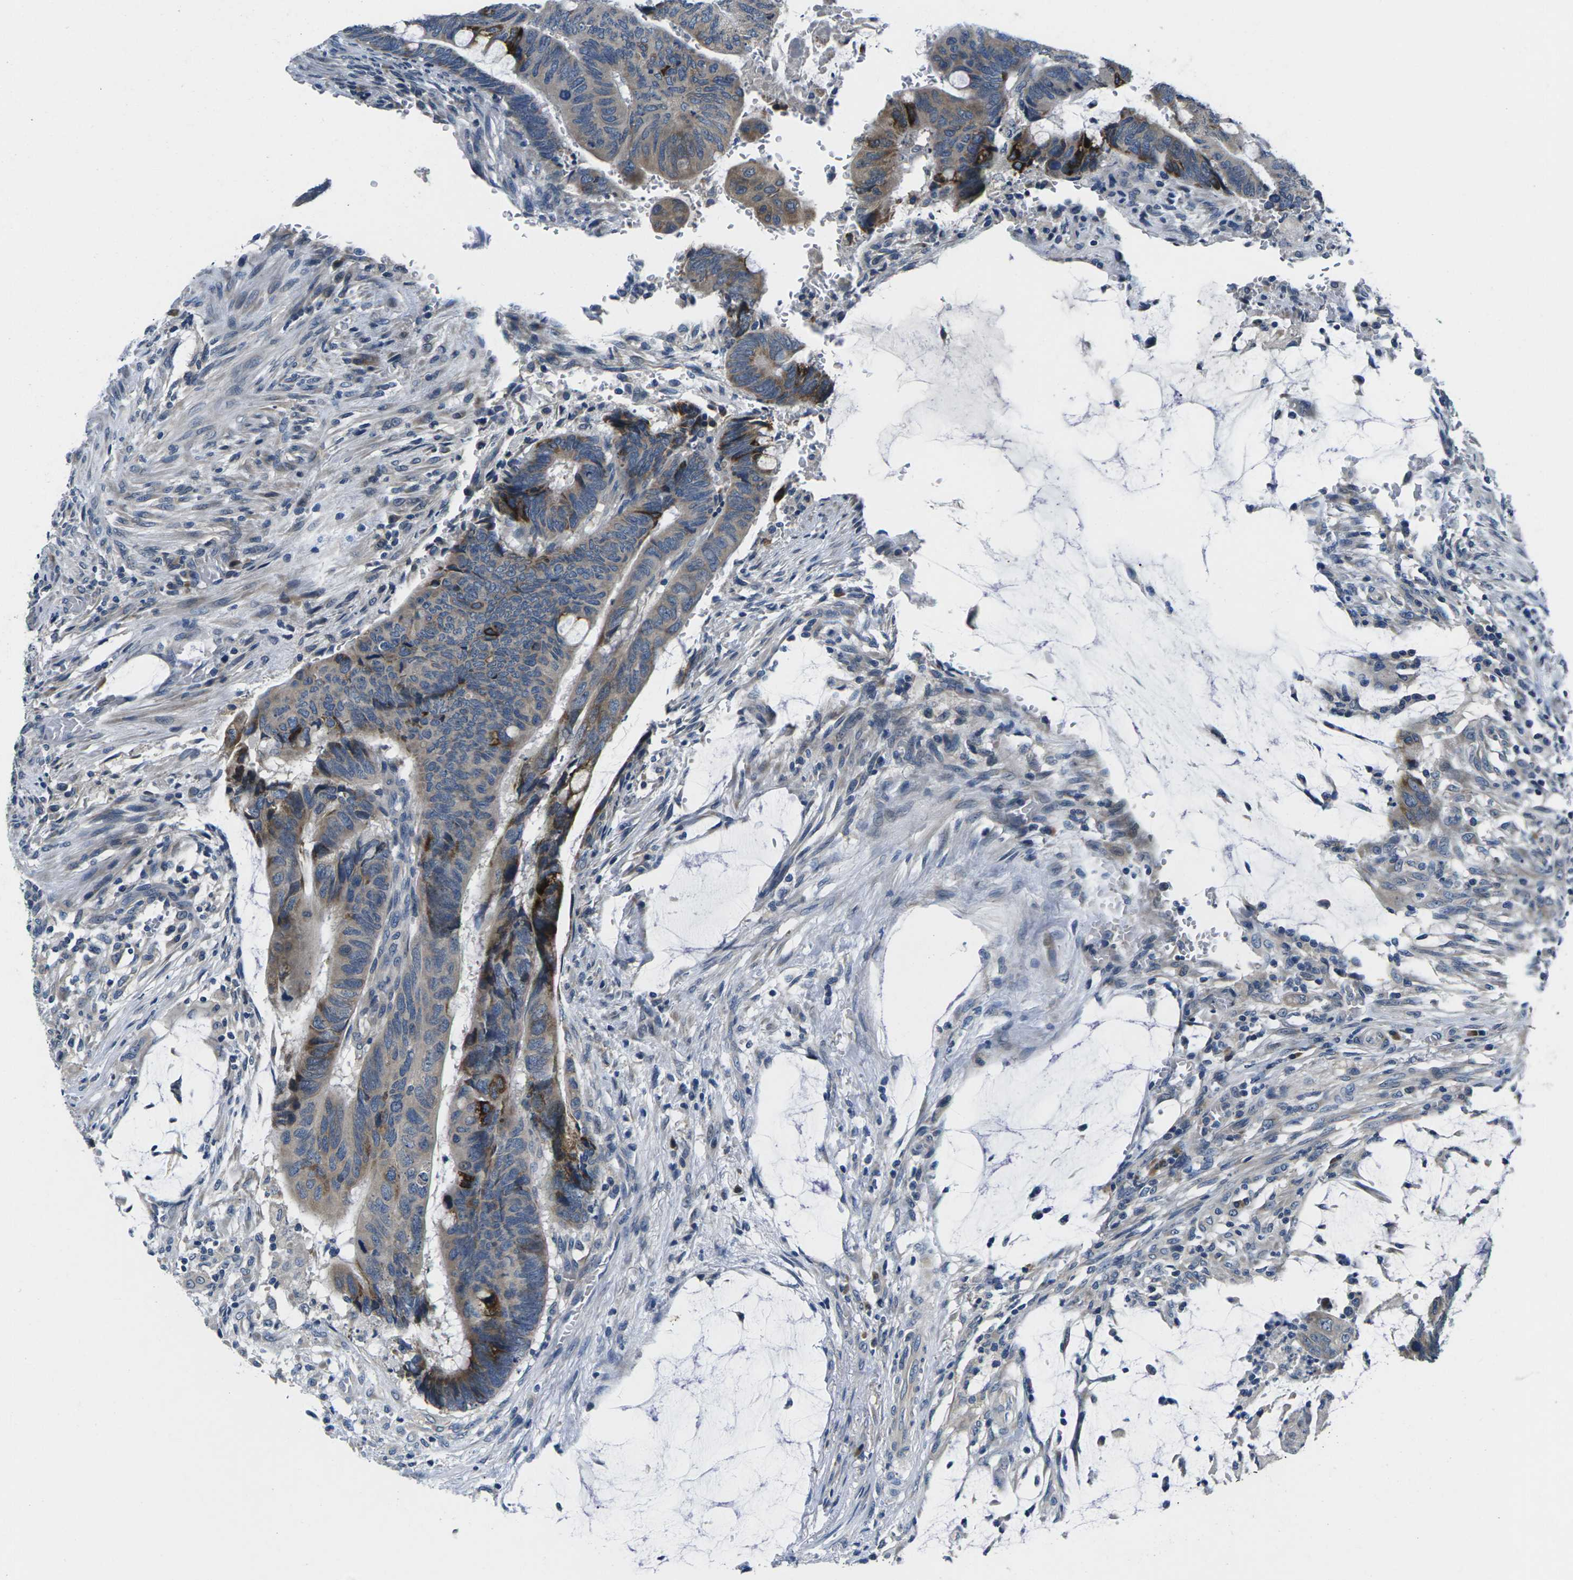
{"staining": {"intensity": "weak", "quantity": "25%-75%", "location": "cytoplasmic/membranous"}, "tissue": "colorectal cancer", "cell_type": "Tumor cells", "image_type": "cancer", "snomed": [{"axis": "morphology", "description": "Normal tissue, NOS"}, {"axis": "morphology", "description": "Adenocarcinoma, NOS"}, {"axis": "topography", "description": "Rectum"}], "caption": "Immunohistochemical staining of colorectal adenocarcinoma exhibits low levels of weak cytoplasmic/membranous protein staining in about 25%-75% of tumor cells. The staining is performed using DAB (3,3'-diaminobenzidine) brown chromogen to label protein expression. The nuclei are counter-stained blue using hematoxylin.", "gene": "ERGIC3", "patient": {"sex": "male", "age": 92}}